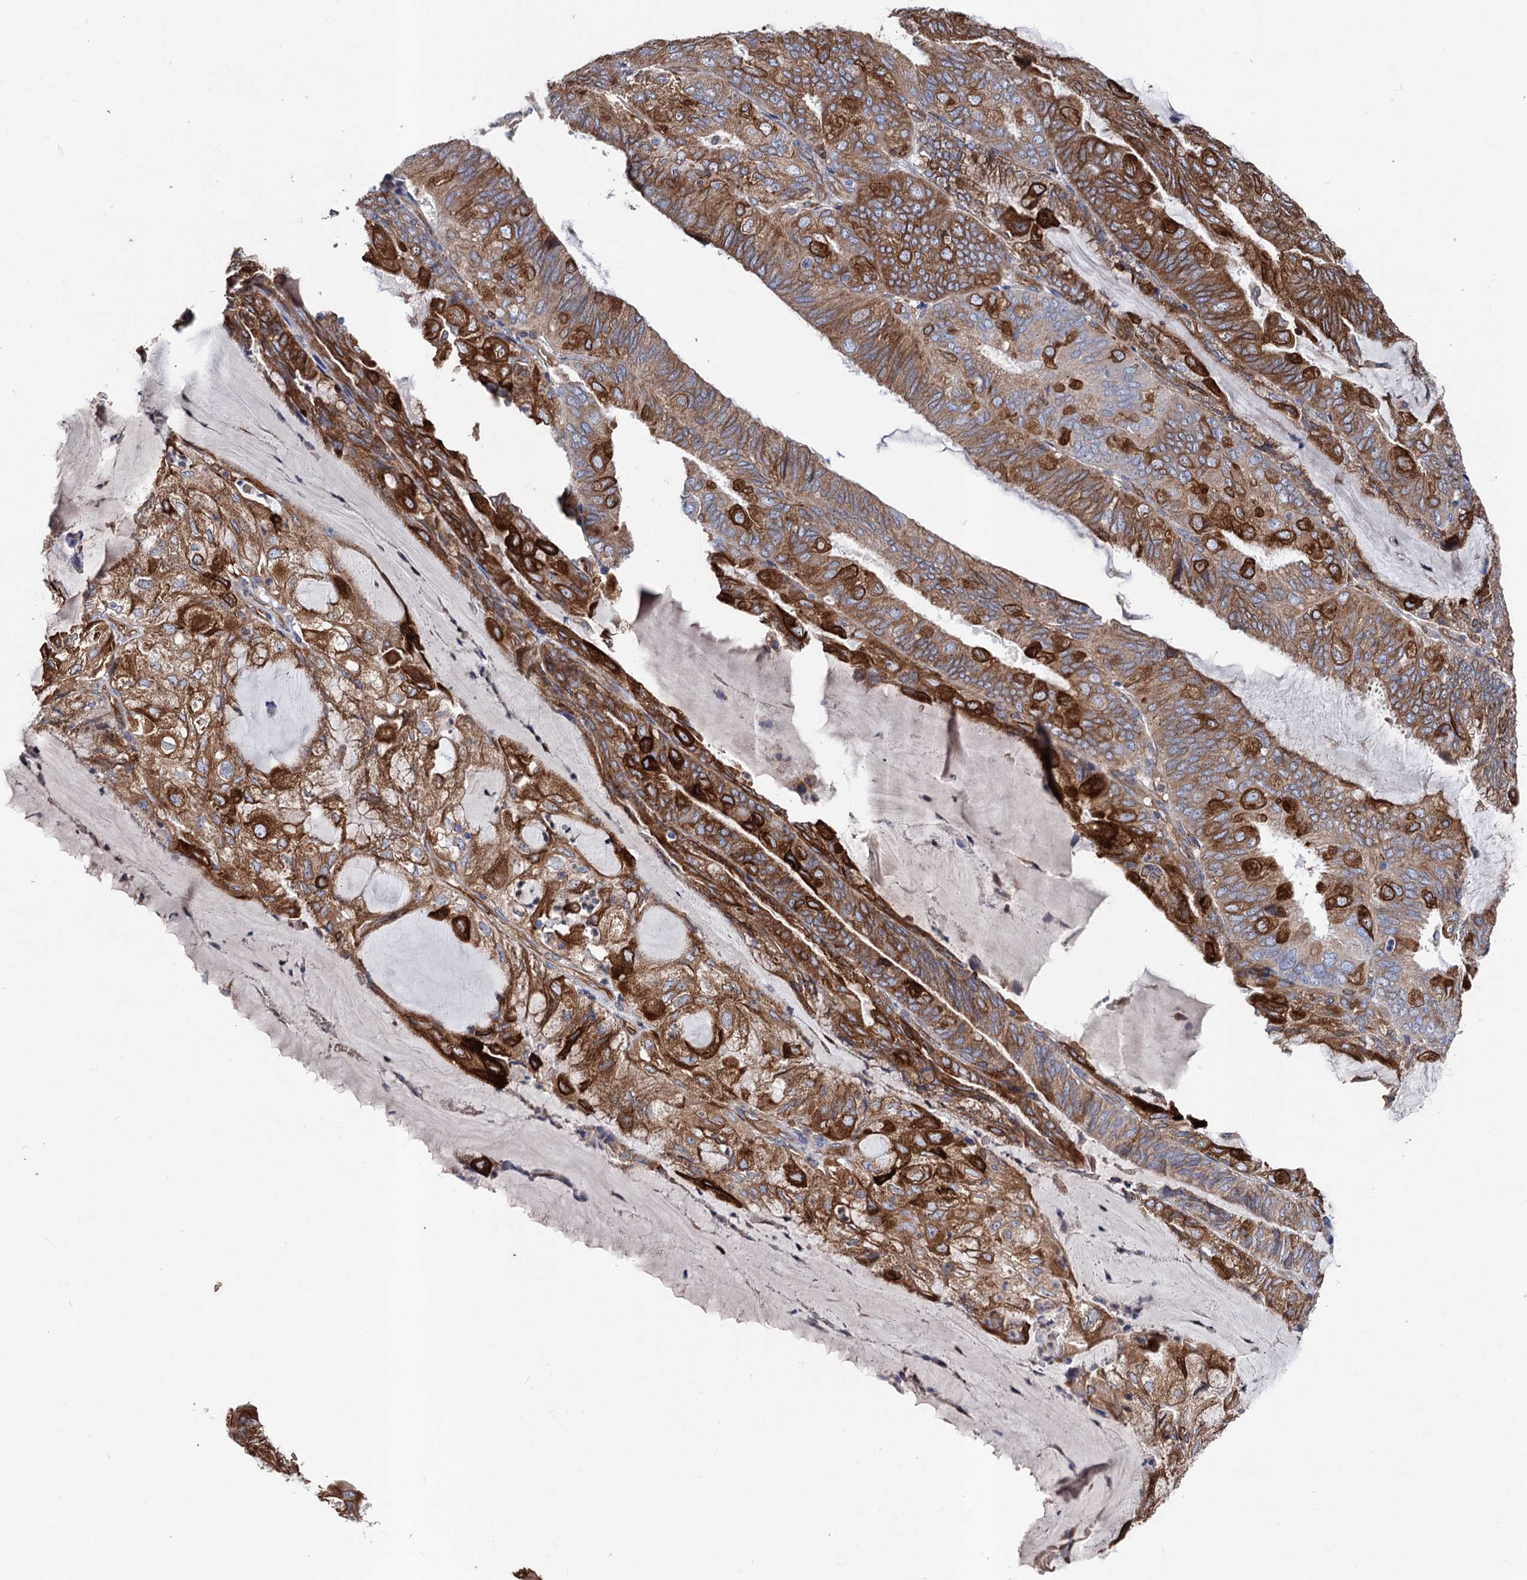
{"staining": {"intensity": "strong", "quantity": ">75%", "location": "cytoplasmic/membranous"}, "tissue": "endometrial cancer", "cell_type": "Tumor cells", "image_type": "cancer", "snomed": [{"axis": "morphology", "description": "Adenocarcinoma, NOS"}, {"axis": "topography", "description": "Endometrium"}], "caption": "This photomicrograph shows endometrial cancer (adenocarcinoma) stained with immunohistochemistry to label a protein in brown. The cytoplasmic/membranous of tumor cells show strong positivity for the protein. Nuclei are counter-stained blue.", "gene": "STING1", "patient": {"sex": "female", "age": 81}}